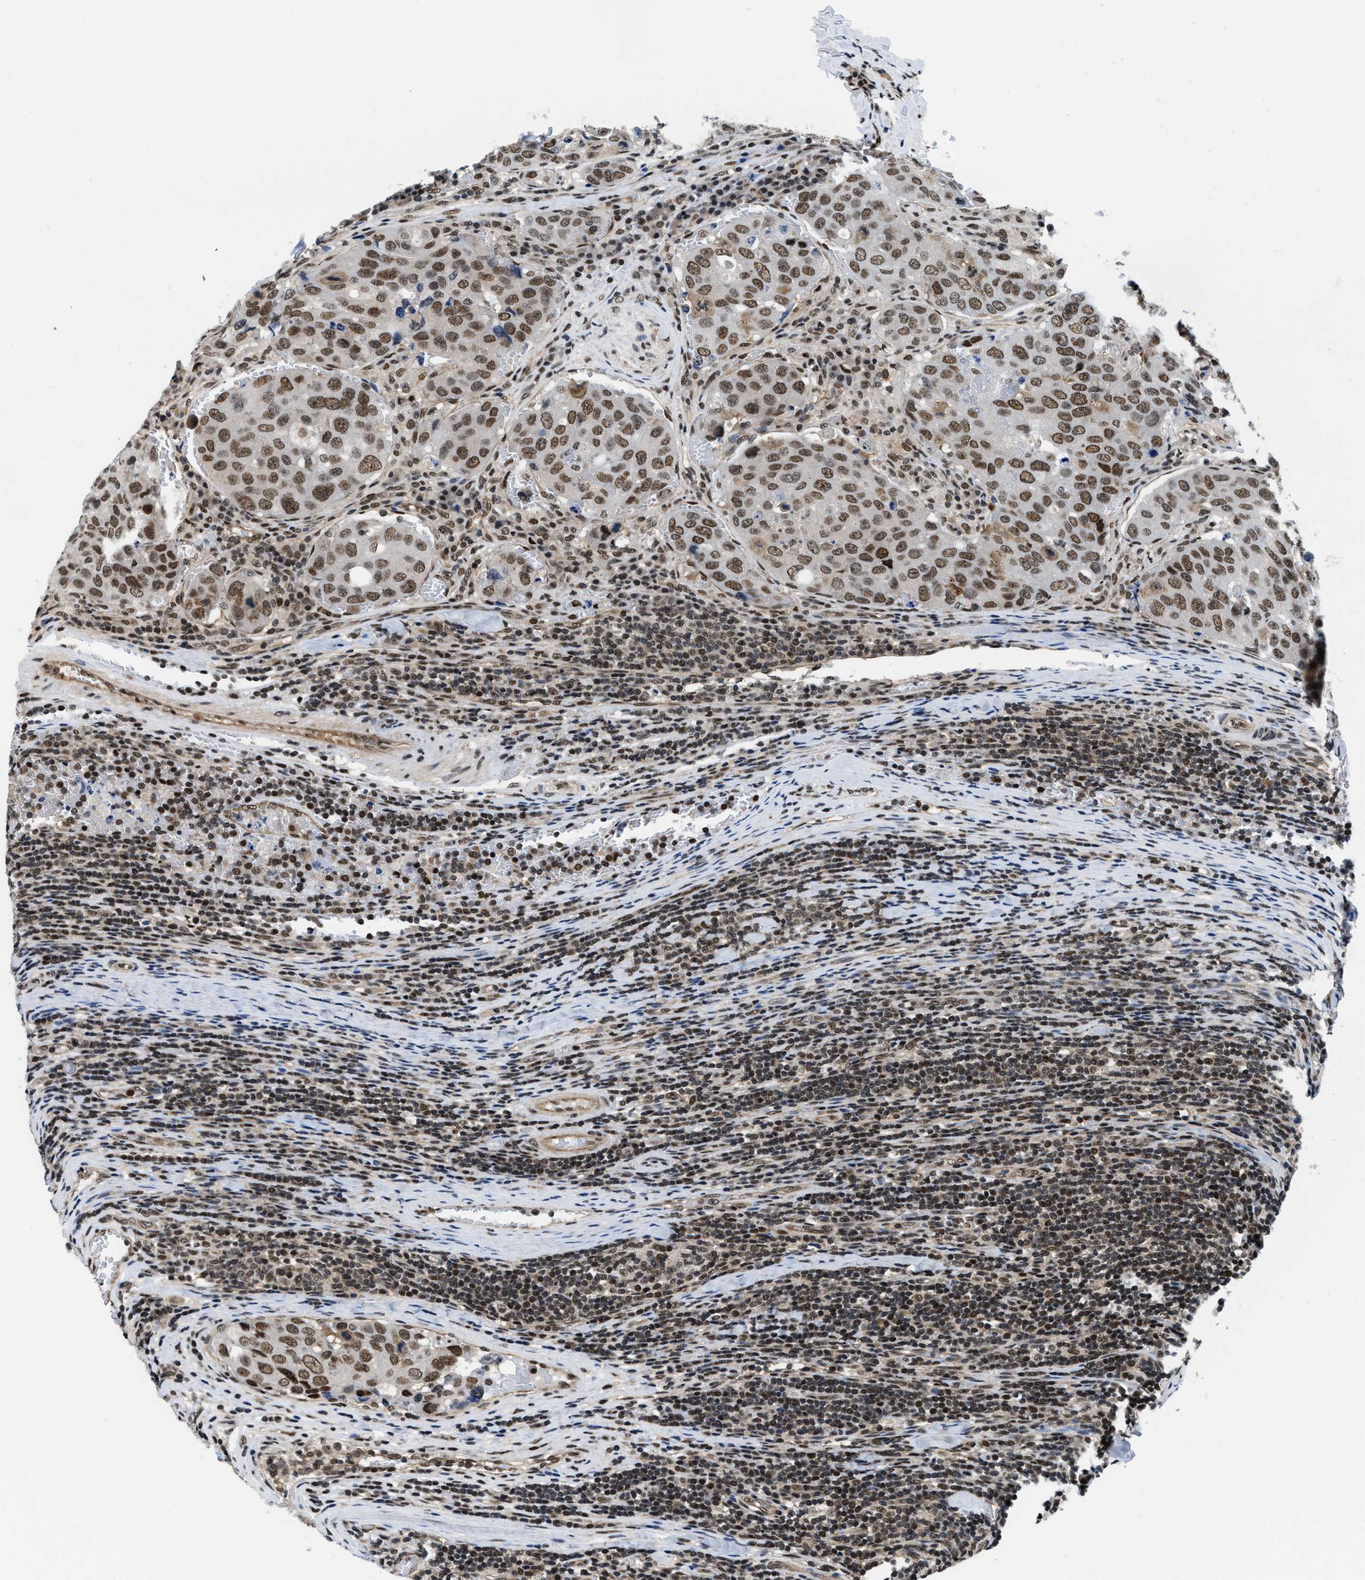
{"staining": {"intensity": "moderate", "quantity": ">75%", "location": "nuclear"}, "tissue": "urothelial cancer", "cell_type": "Tumor cells", "image_type": "cancer", "snomed": [{"axis": "morphology", "description": "Urothelial carcinoma, High grade"}, {"axis": "topography", "description": "Lymph node"}, {"axis": "topography", "description": "Urinary bladder"}], "caption": "A histopathology image of urothelial carcinoma (high-grade) stained for a protein reveals moderate nuclear brown staining in tumor cells.", "gene": "SAFB", "patient": {"sex": "male", "age": 51}}